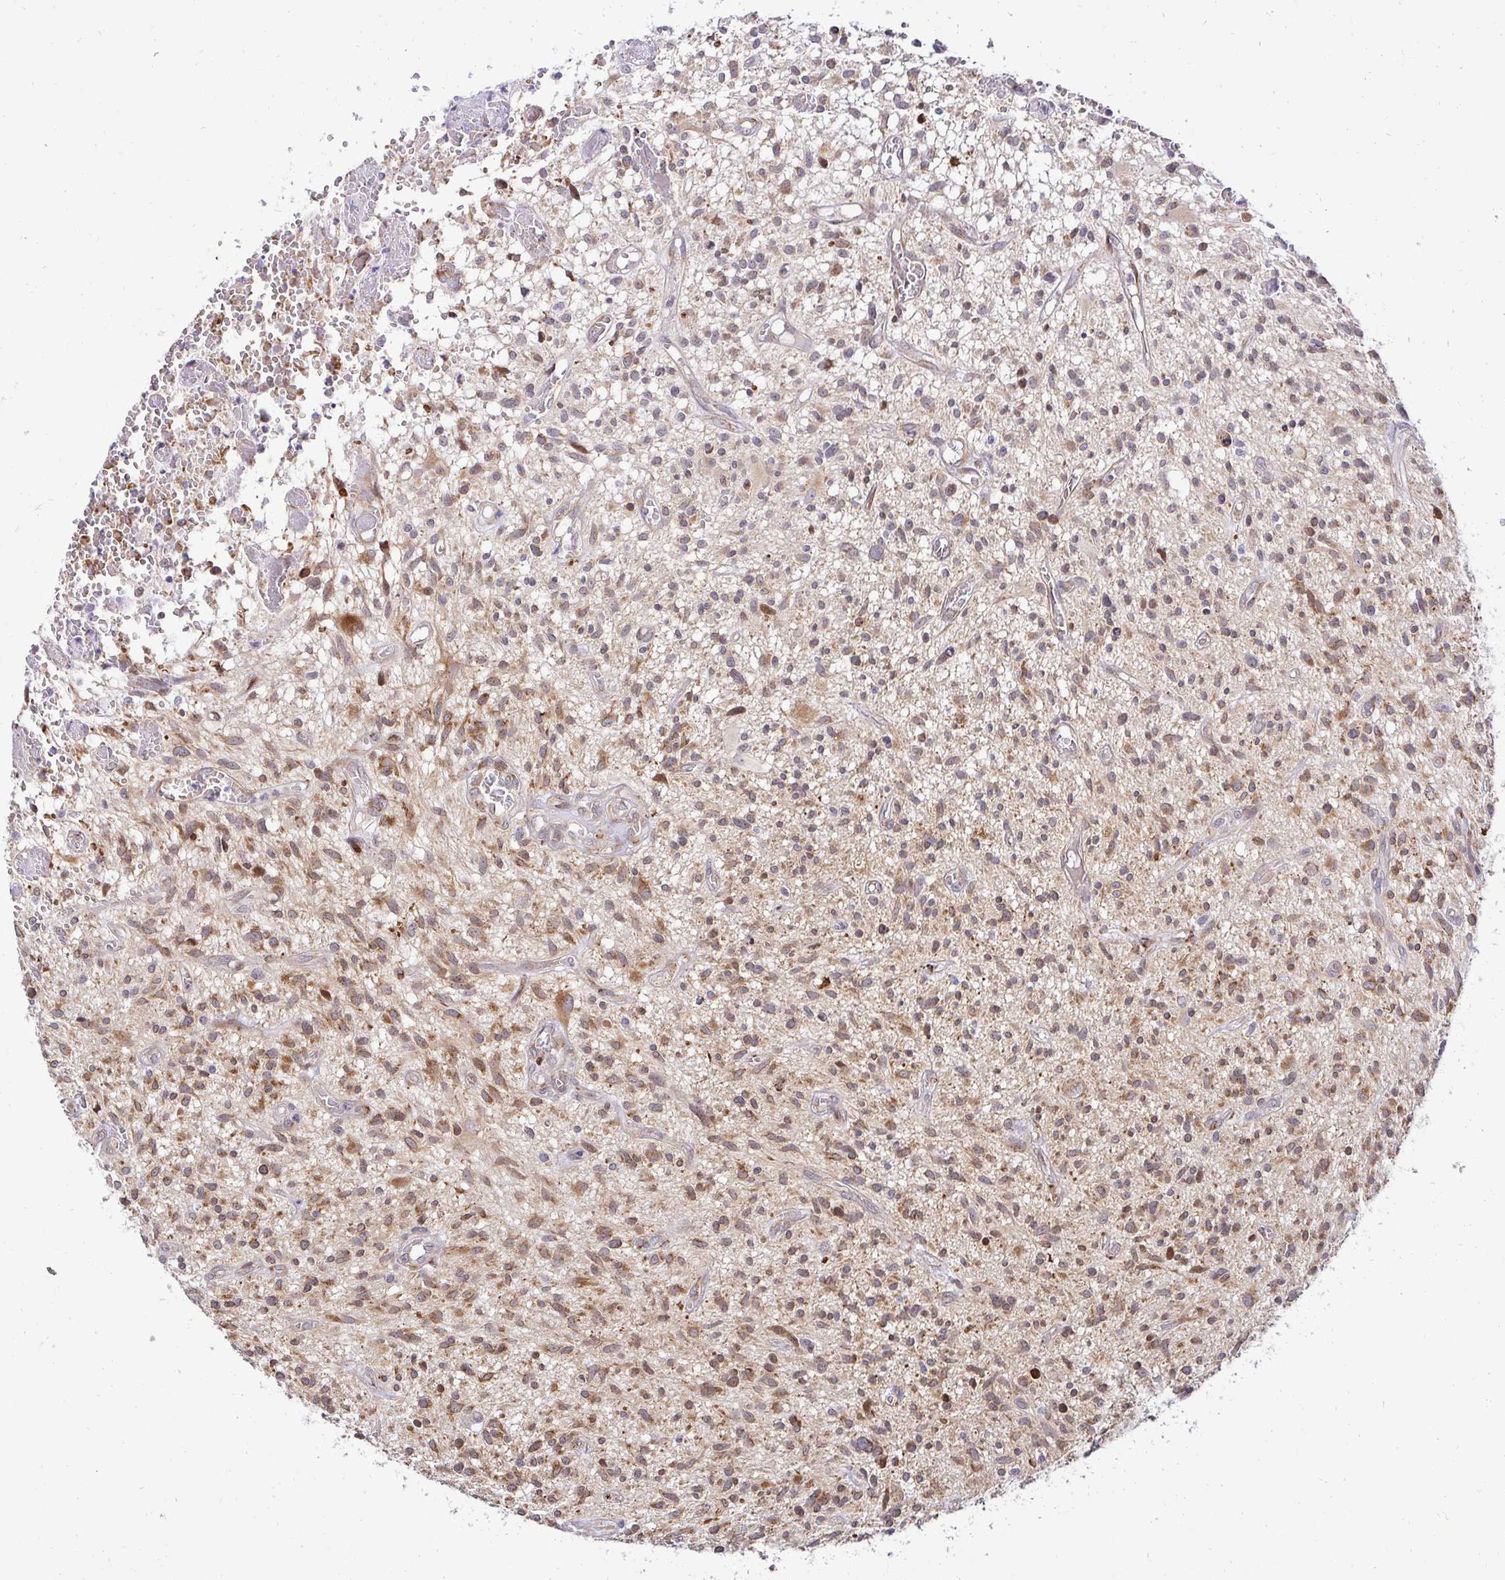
{"staining": {"intensity": "moderate", "quantity": ">75%", "location": "cytoplasmic/membranous"}, "tissue": "glioma", "cell_type": "Tumor cells", "image_type": "cancer", "snomed": [{"axis": "morphology", "description": "Glioma, malignant, High grade"}, {"axis": "topography", "description": "Brain"}], "caption": "Approximately >75% of tumor cells in human malignant high-grade glioma show moderate cytoplasmic/membranous protein staining as visualized by brown immunohistochemical staining.", "gene": "HPS1", "patient": {"sex": "male", "age": 75}}